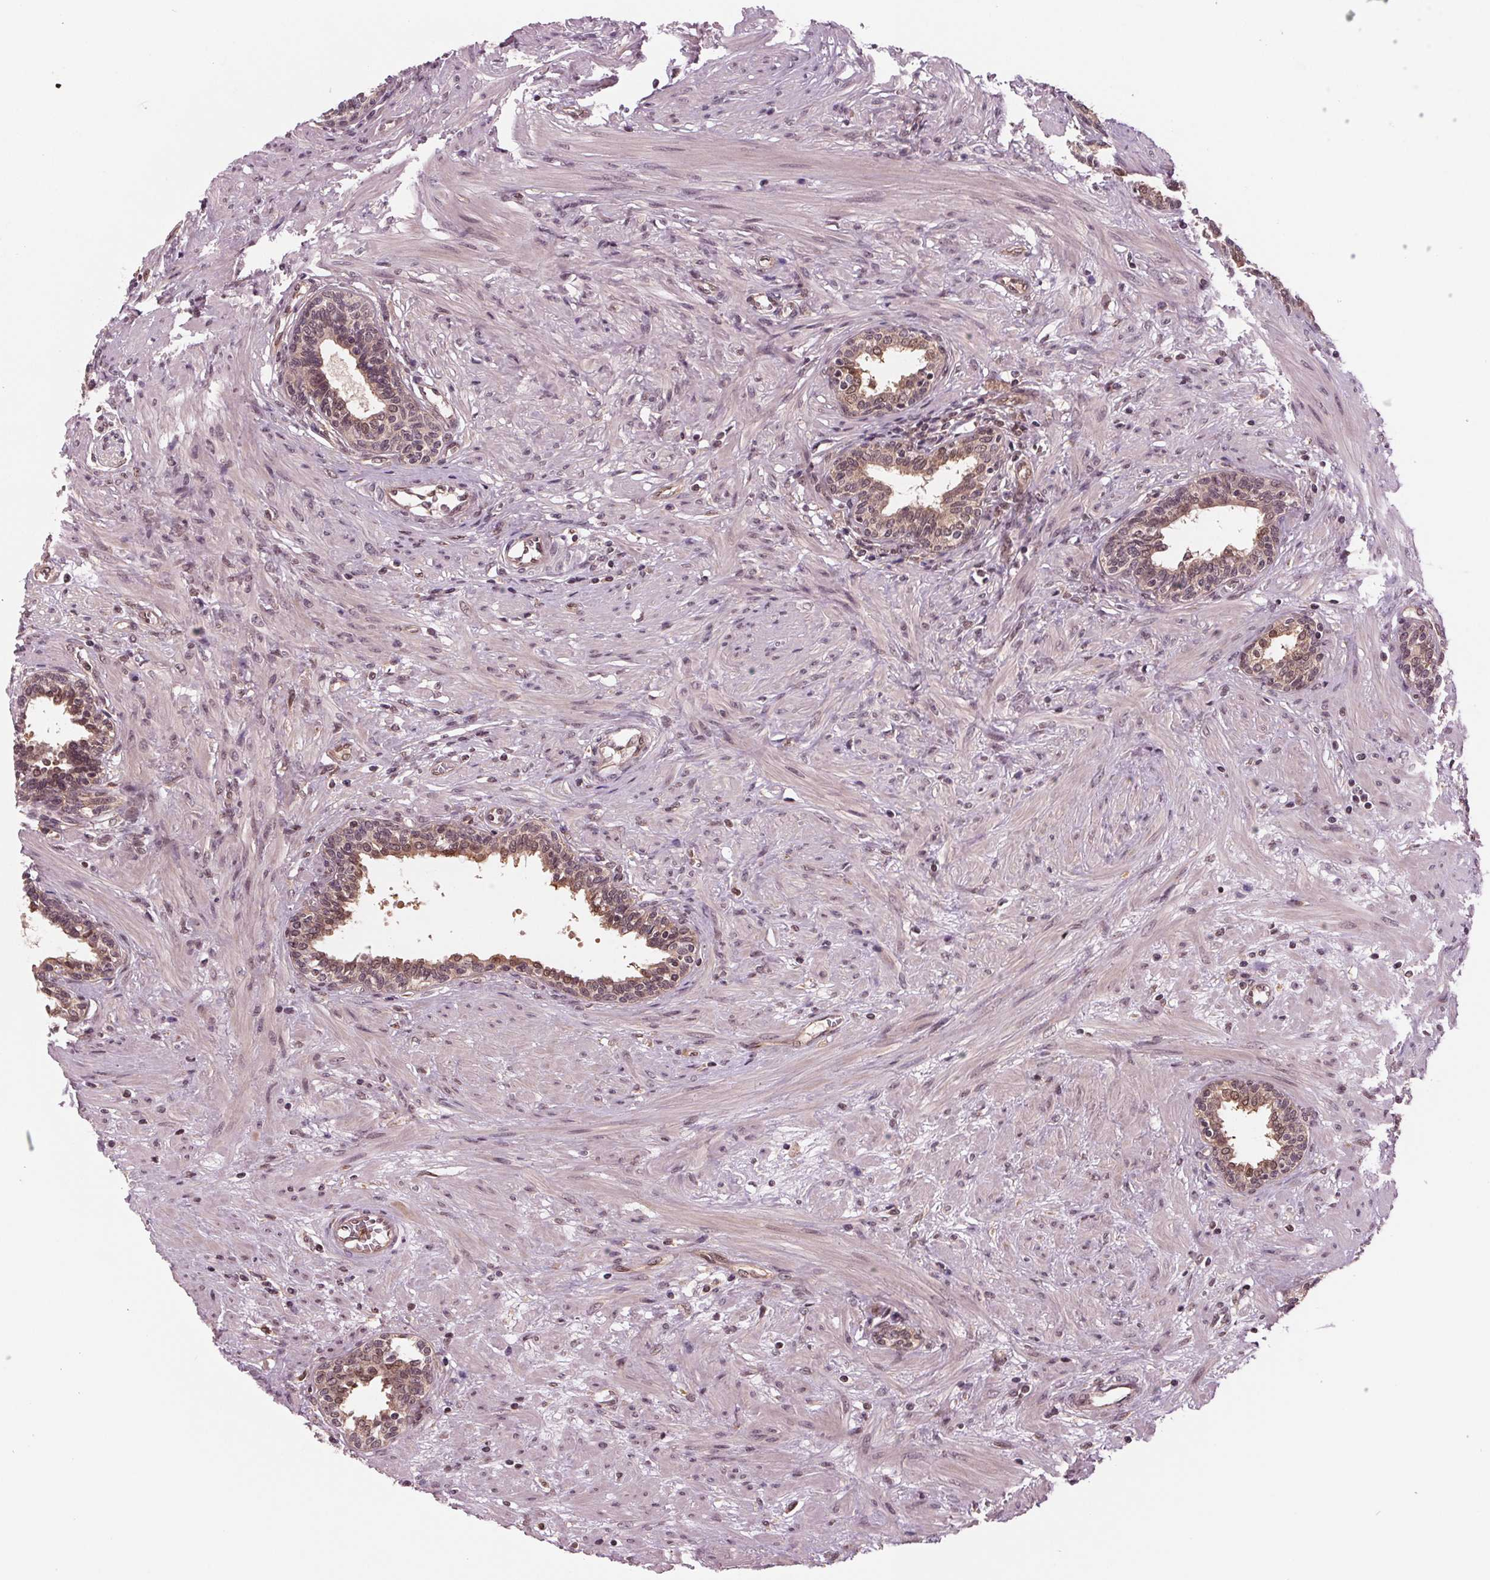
{"staining": {"intensity": "moderate", "quantity": "<25%", "location": "cytoplasmic/membranous"}, "tissue": "prostate", "cell_type": "Glandular cells", "image_type": "normal", "snomed": [{"axis": "morphology", "description": "Normal tissue, NOS"}, {"axis": "topography", "description": "Prostate"}], "caption": "Immunohistochemical staining of unremarkable human prostate demonstrates low levels of moderate cytoplasmic/membranous staining in about <25% of glandular cells.", "gene": "STAT3", "patient": {"sex": "male", "age": 55}}